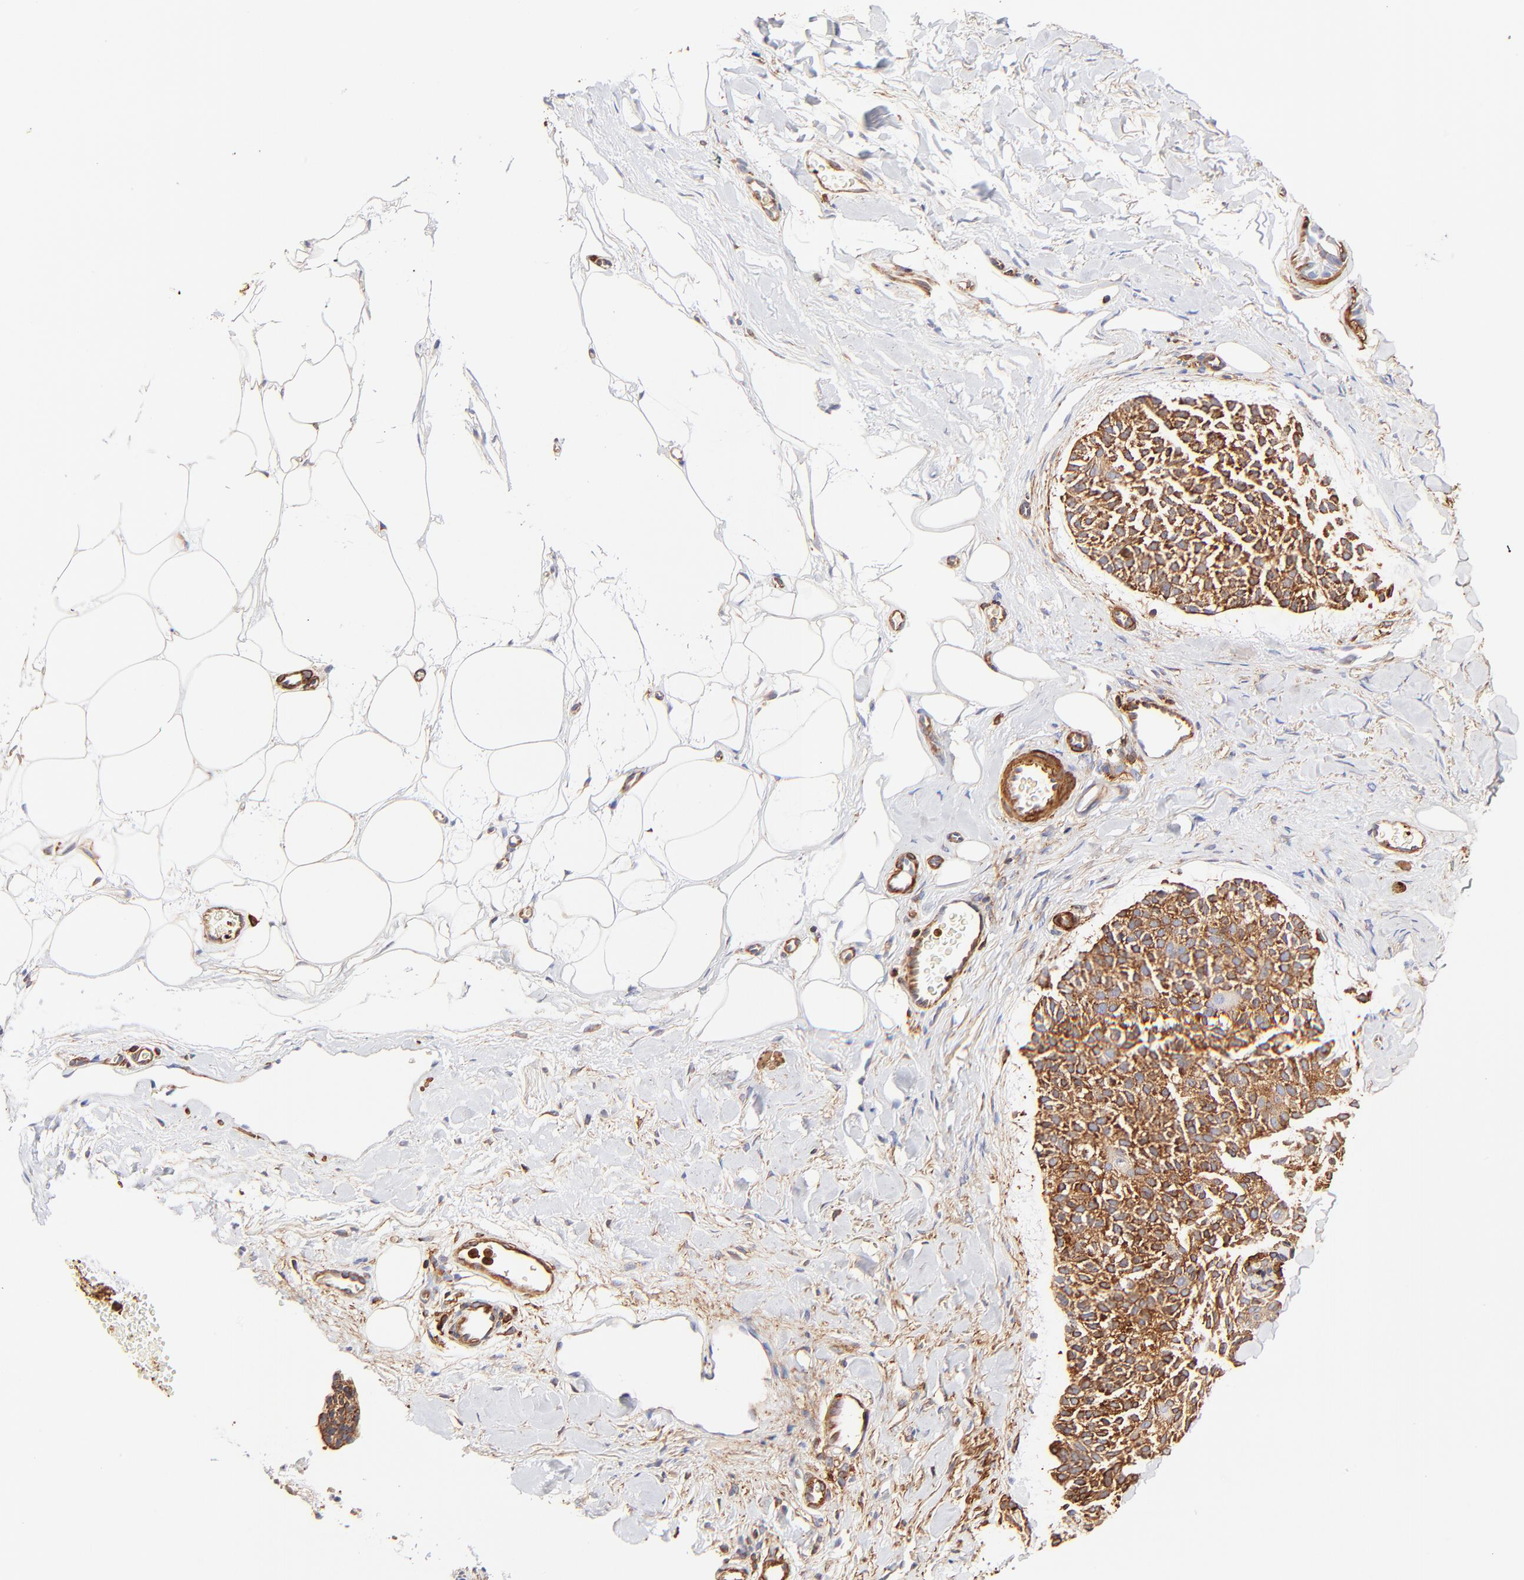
{"staining": {"intensity": "strong", "quantity": ">75%", "location": "cytoplasmic/membranous"}, "tissue": "skin cancer", "cell_type": "Tumor cells", "image_type": "cancer", "snomed": [{"axis": "morphology", "description": "Normal tissue, NOS"}, {"axis": "morphology", "description": "Basal cell carcinoma"}, {"axis": "topography", "description": "Skin"}], "caption": "Strong cytoplasmic/membranous expression is present in approximately >75% of tumor cells in skin cancer. The staining is performed using DAB (3,3'-diaminobenzidine) brown chromogen to label protein expression. The nuclei are counter-stained blue using hematoxylin.", "gene": "FLNA", "patient": {"sex": "female", "age": 70}}